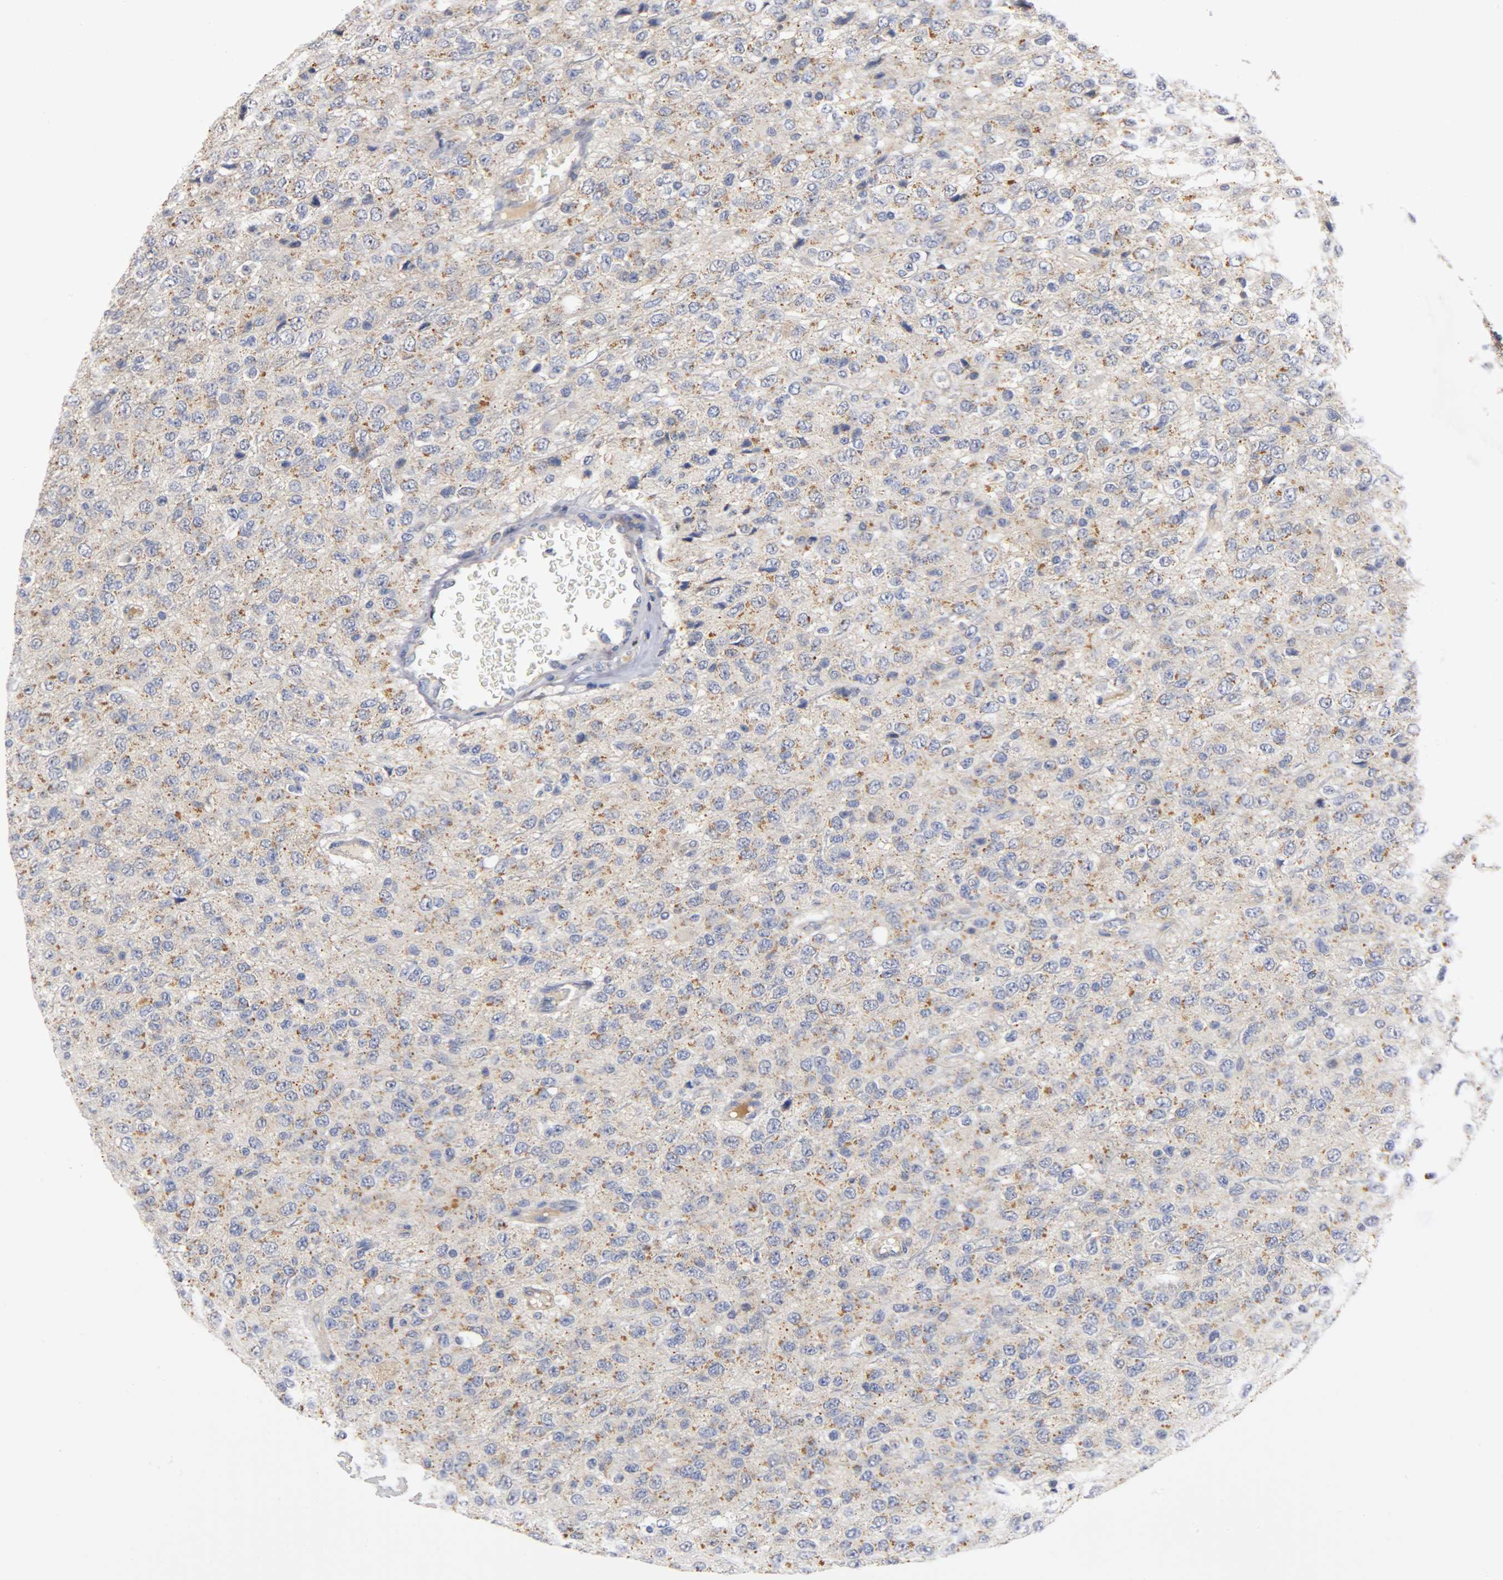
{"staining": {"intensity": "weak", "quantity": "25%-75%", "location": "cytoplasmic/membranous"}, "tissue": "glioma", "cell_type": "Tumor cells", "image_type": "cancer", "snomed": [{"axis": "morphology", "description": "Glioma, malignant, High grade"}, {"axis": "topography", "description": "pancreas cauda"}], "caption": "DAB (3,3'-diaminobenzidine) immunohistochemical staining of glioma reveals weak cytoplasmic/membranous protein positivity in about 25%-75% of tumor cells. Using DAB (brown) and hematoxylin (blue) stains, captured at high magnification using brightfield microscopy.", "gene": "PCSK6", "patient": {"sex": "male", "age": 60}}